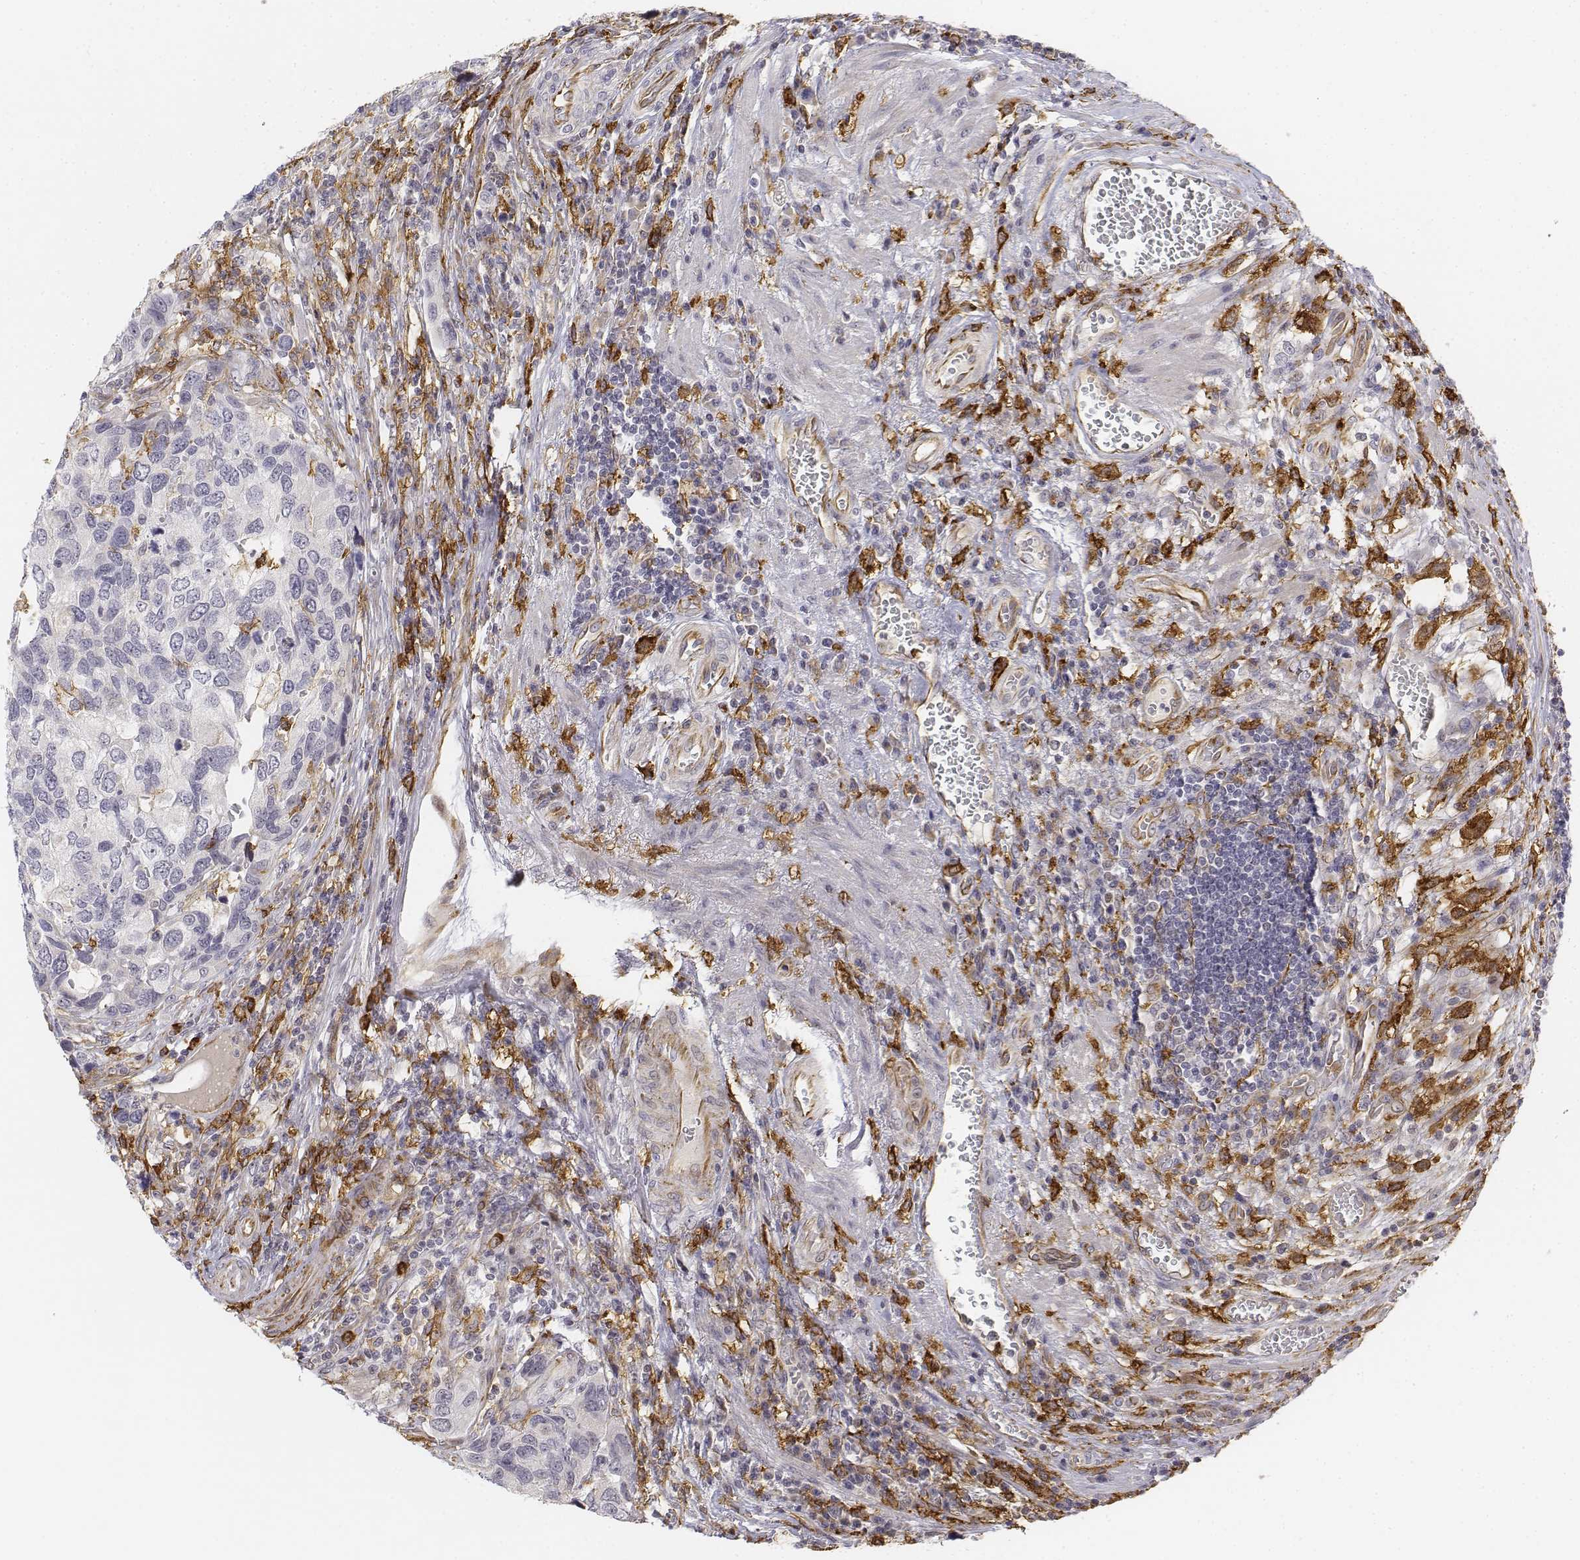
{"staining": {"intensity": "negative", "quantity": "none", "location": "none"}, "tissue": "urothelial cancer", "cell_type": "Tumor cells", "image_type": "cancer", "snomed": [{"axis": "morphology", "description": "Urothelial carcinoma, High grade"}, {"axis": "topography", "description": "Urinary bladder"}], "caption": "Immunohistochemistry (IHC) histopathology image of neoplastic tissue: urothelial cancer stained with DAB (3,3'-diaminobenzidine) demonstrates no significant protein positivity in tumor cells. The staining was performed using DAB to visualize the protein expression in brown, while the nuclei were stained in blue with hematoxylin (Magnification: 20x).", "gene": "CD14", "patient": {"sex": "male", "age": 60}}